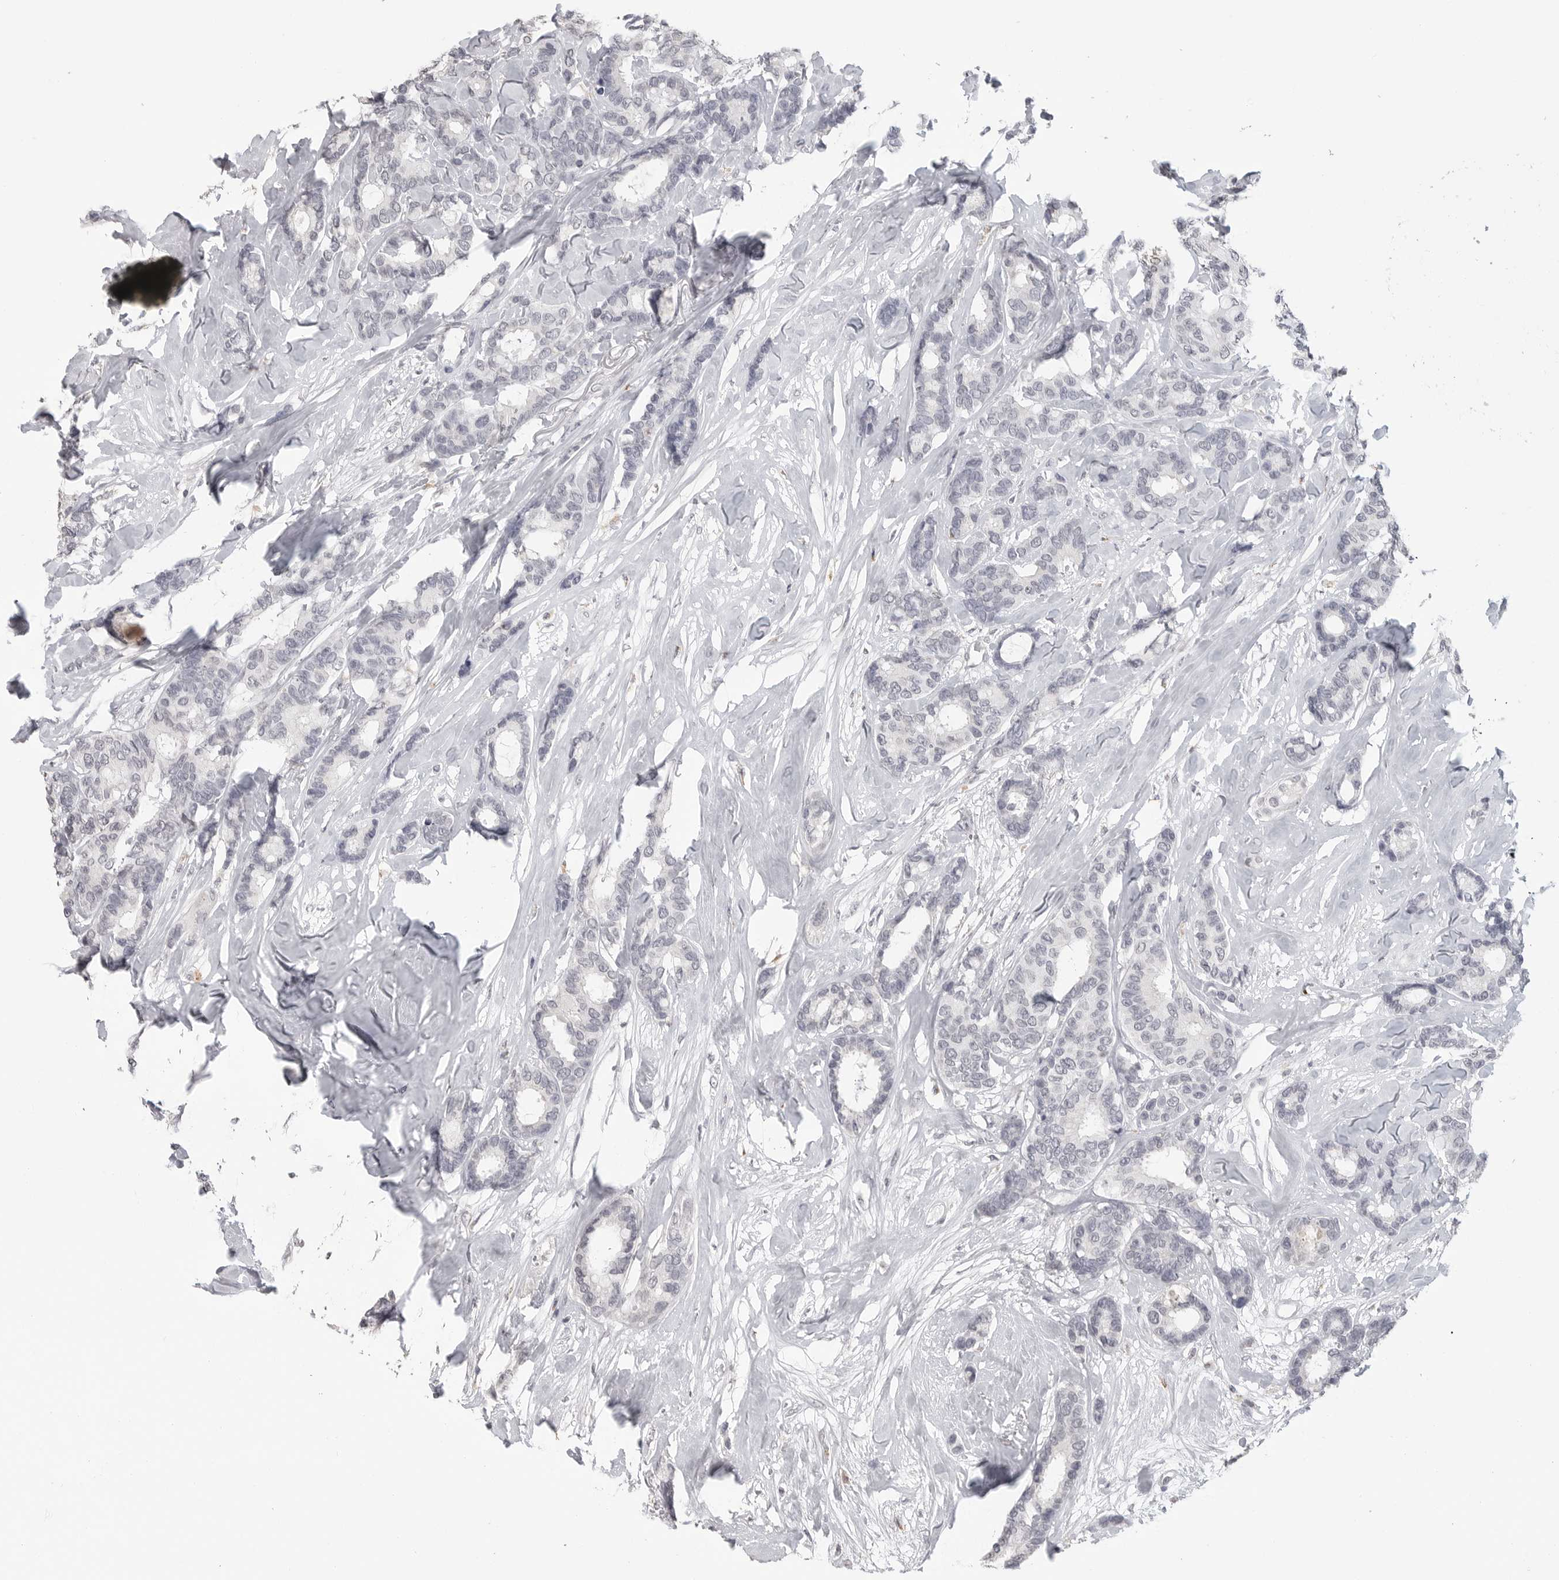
{"staining": {"intensity": "negative", "quantity": "none", "location": "none"}, "tissue": "breast cancer", "cell_type": "Tumor cells", "image_type": "cancer", "snomed": [{"axis": "morphology", "description": "Duct carcinoma"}, {"axis": "topography", "description": "Breast"}], "caption": "Tumor cells show no significant staining in breast cancer.", "gene": "PRSS1", "patient": {"sex": "female", "age": 87}}